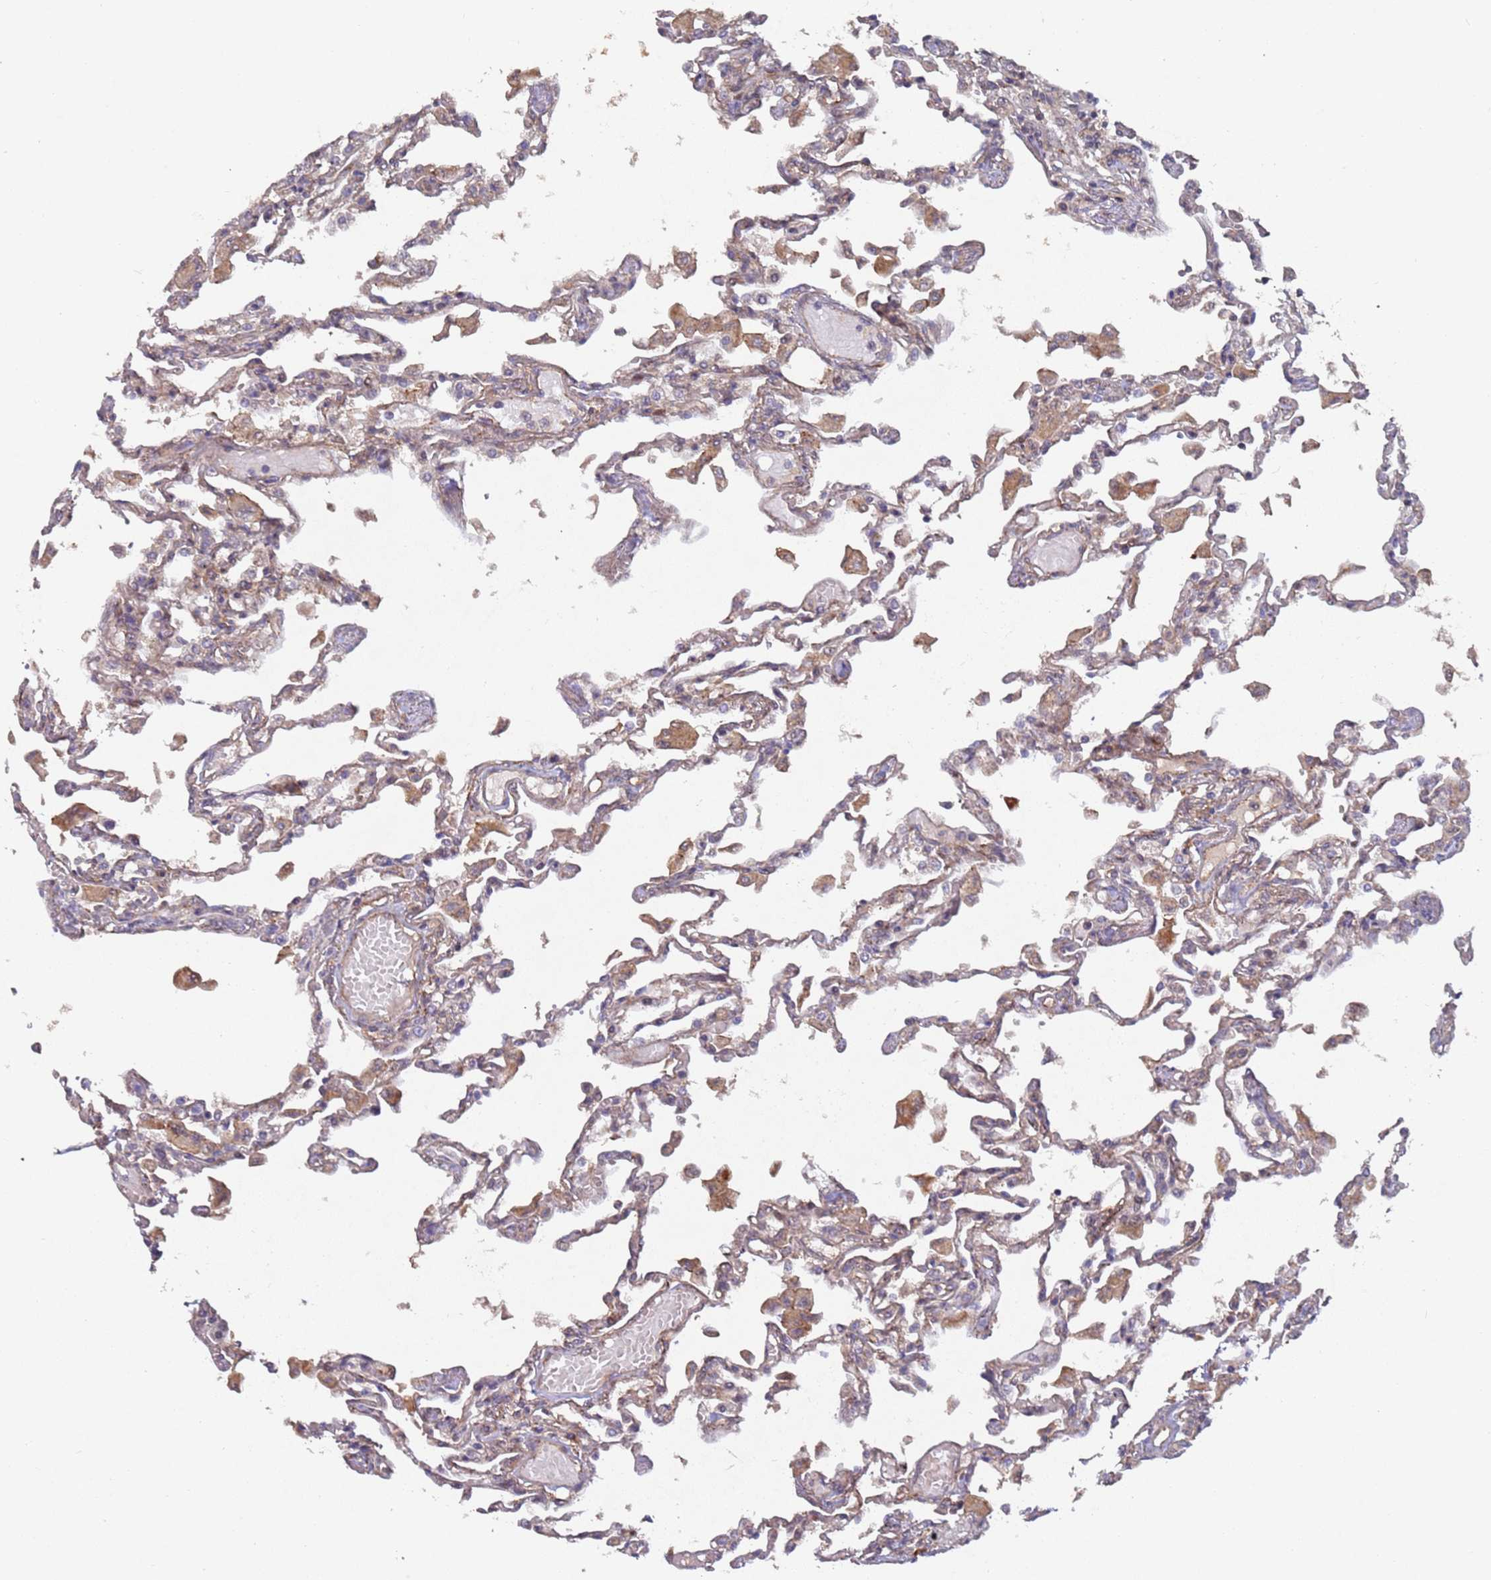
{"staining": {"intensity": "weak", "quantity": "25%-75%", "location": "cytoplasmic/membranous"}, "tissue": "lung", "cell_type": "Alveolar cells", "image_type": "normal", "snomed": [{"axis": "morphology", "description": "Normal tissue, NOS"}, {"axis": "topography", "description": "Bronchus"}, {"axis": "topography", "description": "Lung"}], "caption": "This histopathology image displays IHC staining of unremarkable human lung, with low weak cytoplasmic/membranous staining in about 25%-75% of alveolar cells.", "gene": "KANSL1L", "patient": {"sex": "female", "age": 49}}